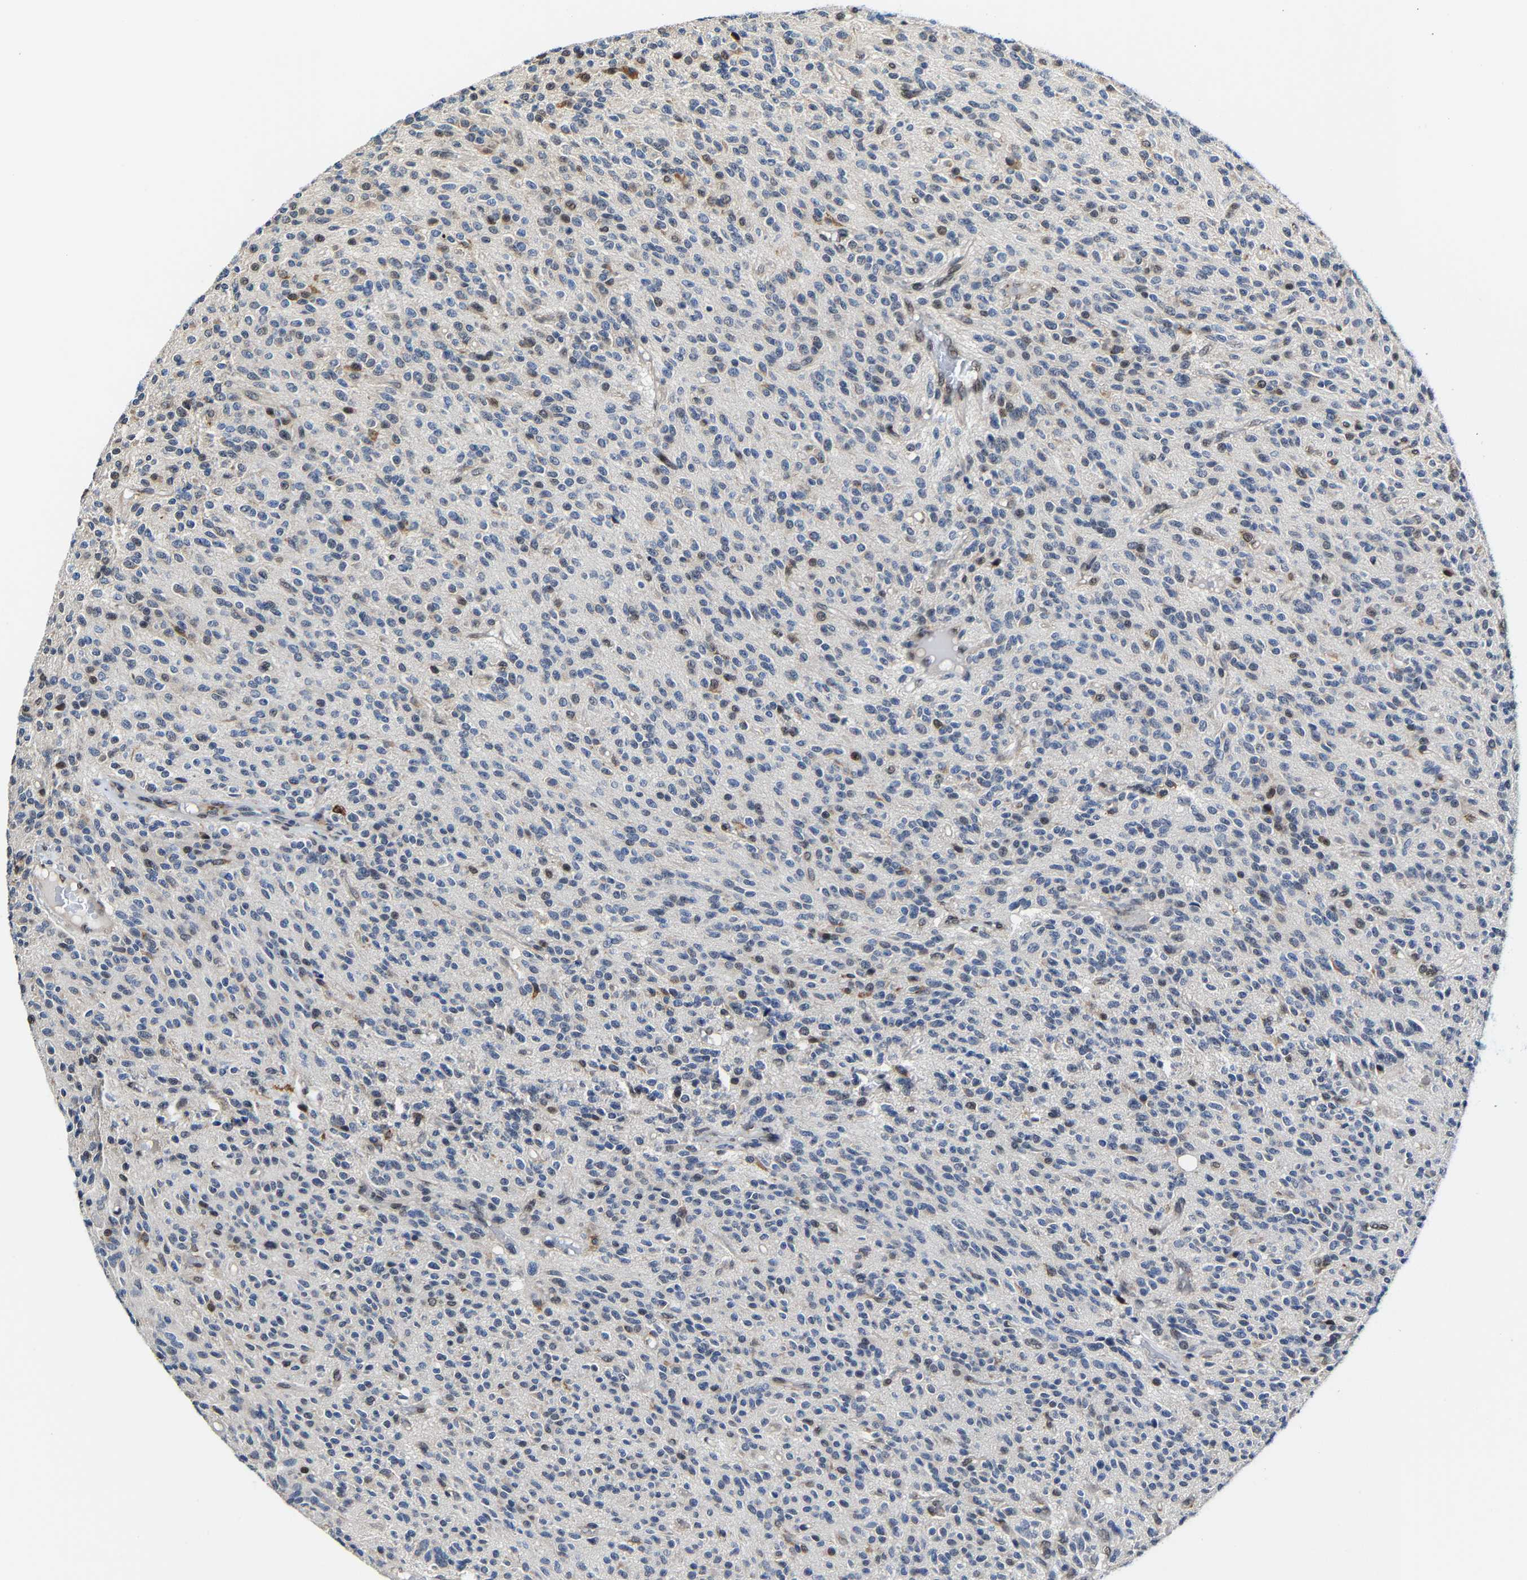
{"staining": {"intensity": "weak", "quantity": "<25%", "location": "nuclear"}, "tissue": "glioma", "cell_type": "Tumor cells", "image_type": "cancer", "snomed": [{"axis": "morphology", "description": "Glioma, malignant, High grade"}, {"axis": "topography", "description": "Brain"}], "caption": "Human glioma stained for a protein using immunohistochemistry demonstrates no staining in tumor cells.", "gene": "METTL1", "patient": {"sex": "male", "age": 34}}